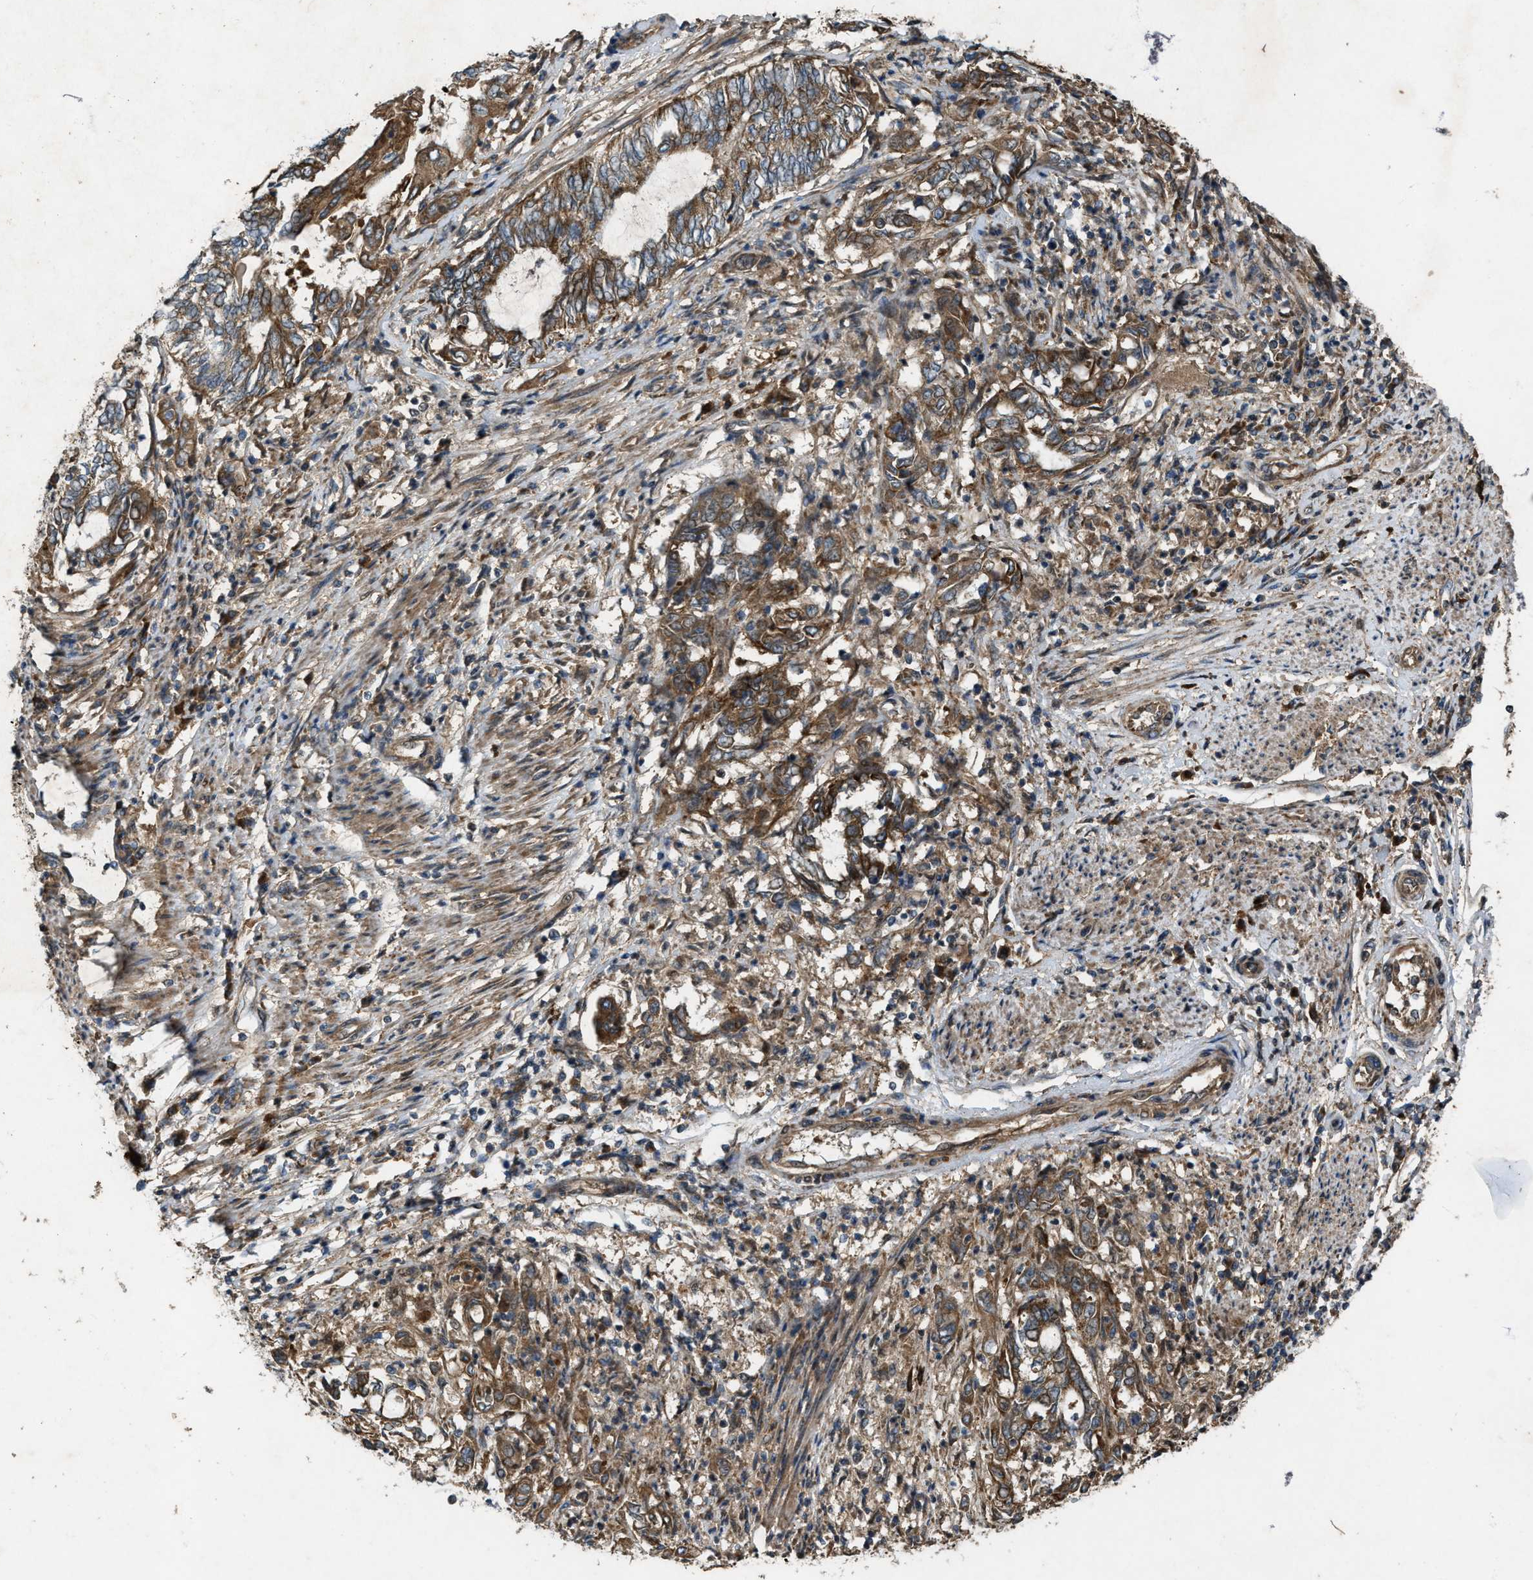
{"staining": {"intensity": "moderate", "quantity": ">75%", "location": "cytoplasmic/membranous"}, "tissue": "endometrial cancer", "cell_type": "Tumor cells", "image_type": "cancer", "snomed": [{"axis": "morphology", "description": "Adenocarcinoma, NOS"}, {"axis": "topography", "description": "Uterus"}, {"axis": "topography", "description": "Endometrium"}], "caption": "Immunohistochemical staining of human endometrial adenocarcinoma reveals medium levels of moderate cytoplasmic/membranous positivity in about >75% of tumor cells. The protein is stained brown, and the nuclei are stained in blue (DAB (3,3'-diaminobenzidine) IHC with brightfield microscopy, high magnification).", "gene": "PDP2", "patient": {"sex": "female", "age": 70}}